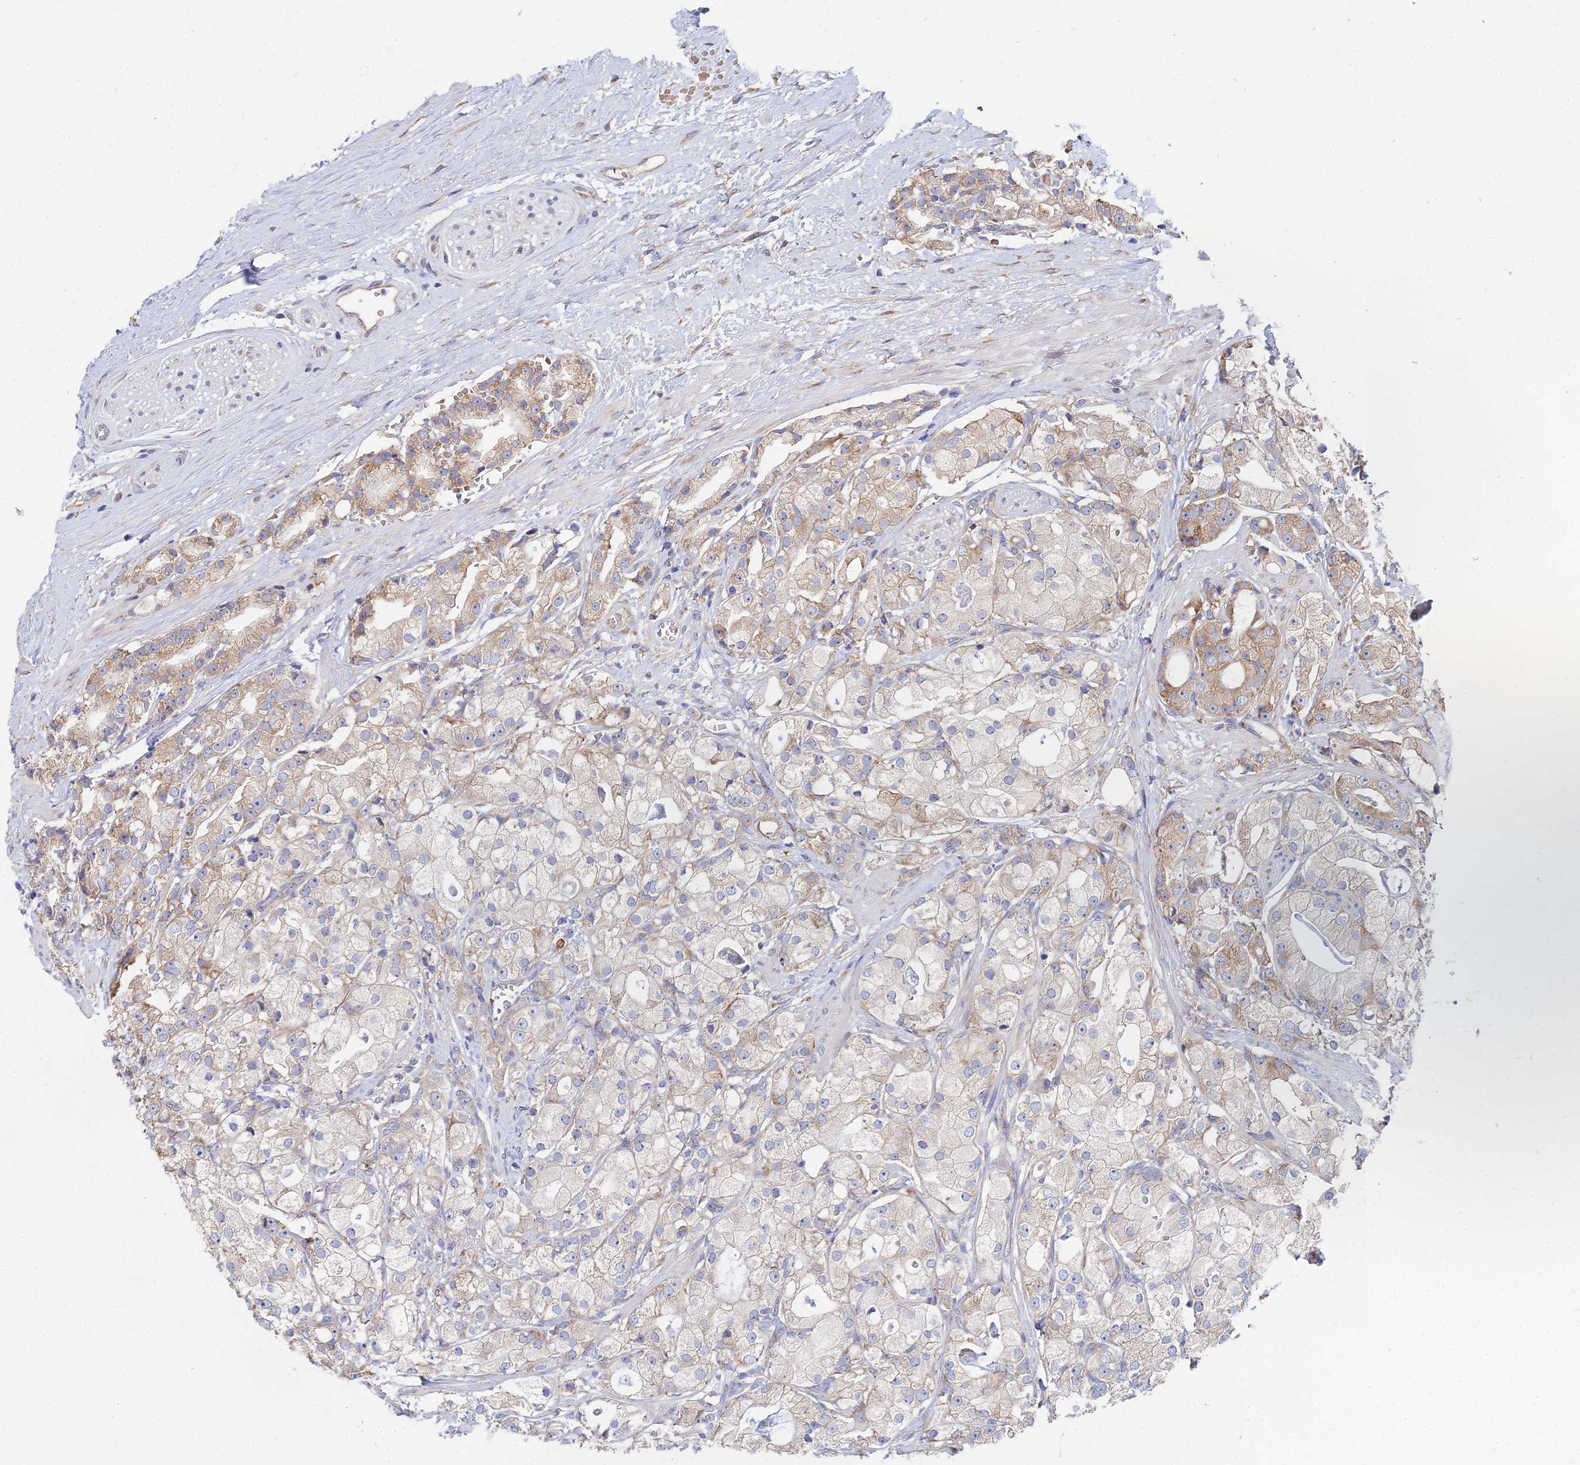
{"staining": {"intensity": "weak", "quantity": ">75%", "location": "cytoplasmic/membranous"}, "tissue": "prostate cancer", "cell_type": "Tumor cells", "image_type": "cancer", "snomed": [{"axis": "morphology", "description": "Adenocarcinoma, High grade"}, {"axis": "topography", "description": "Prostate"}], "caption": "A histopathology image showing weak cytoplasmic/membranous positivity in about >75% of tumor cells in adenocarcinoma (high-grade) (prostate), as visualized by brown immunohistochemical staining.", "gene": "ELOF1", "patient": {"sex": "male", "age": 71}}